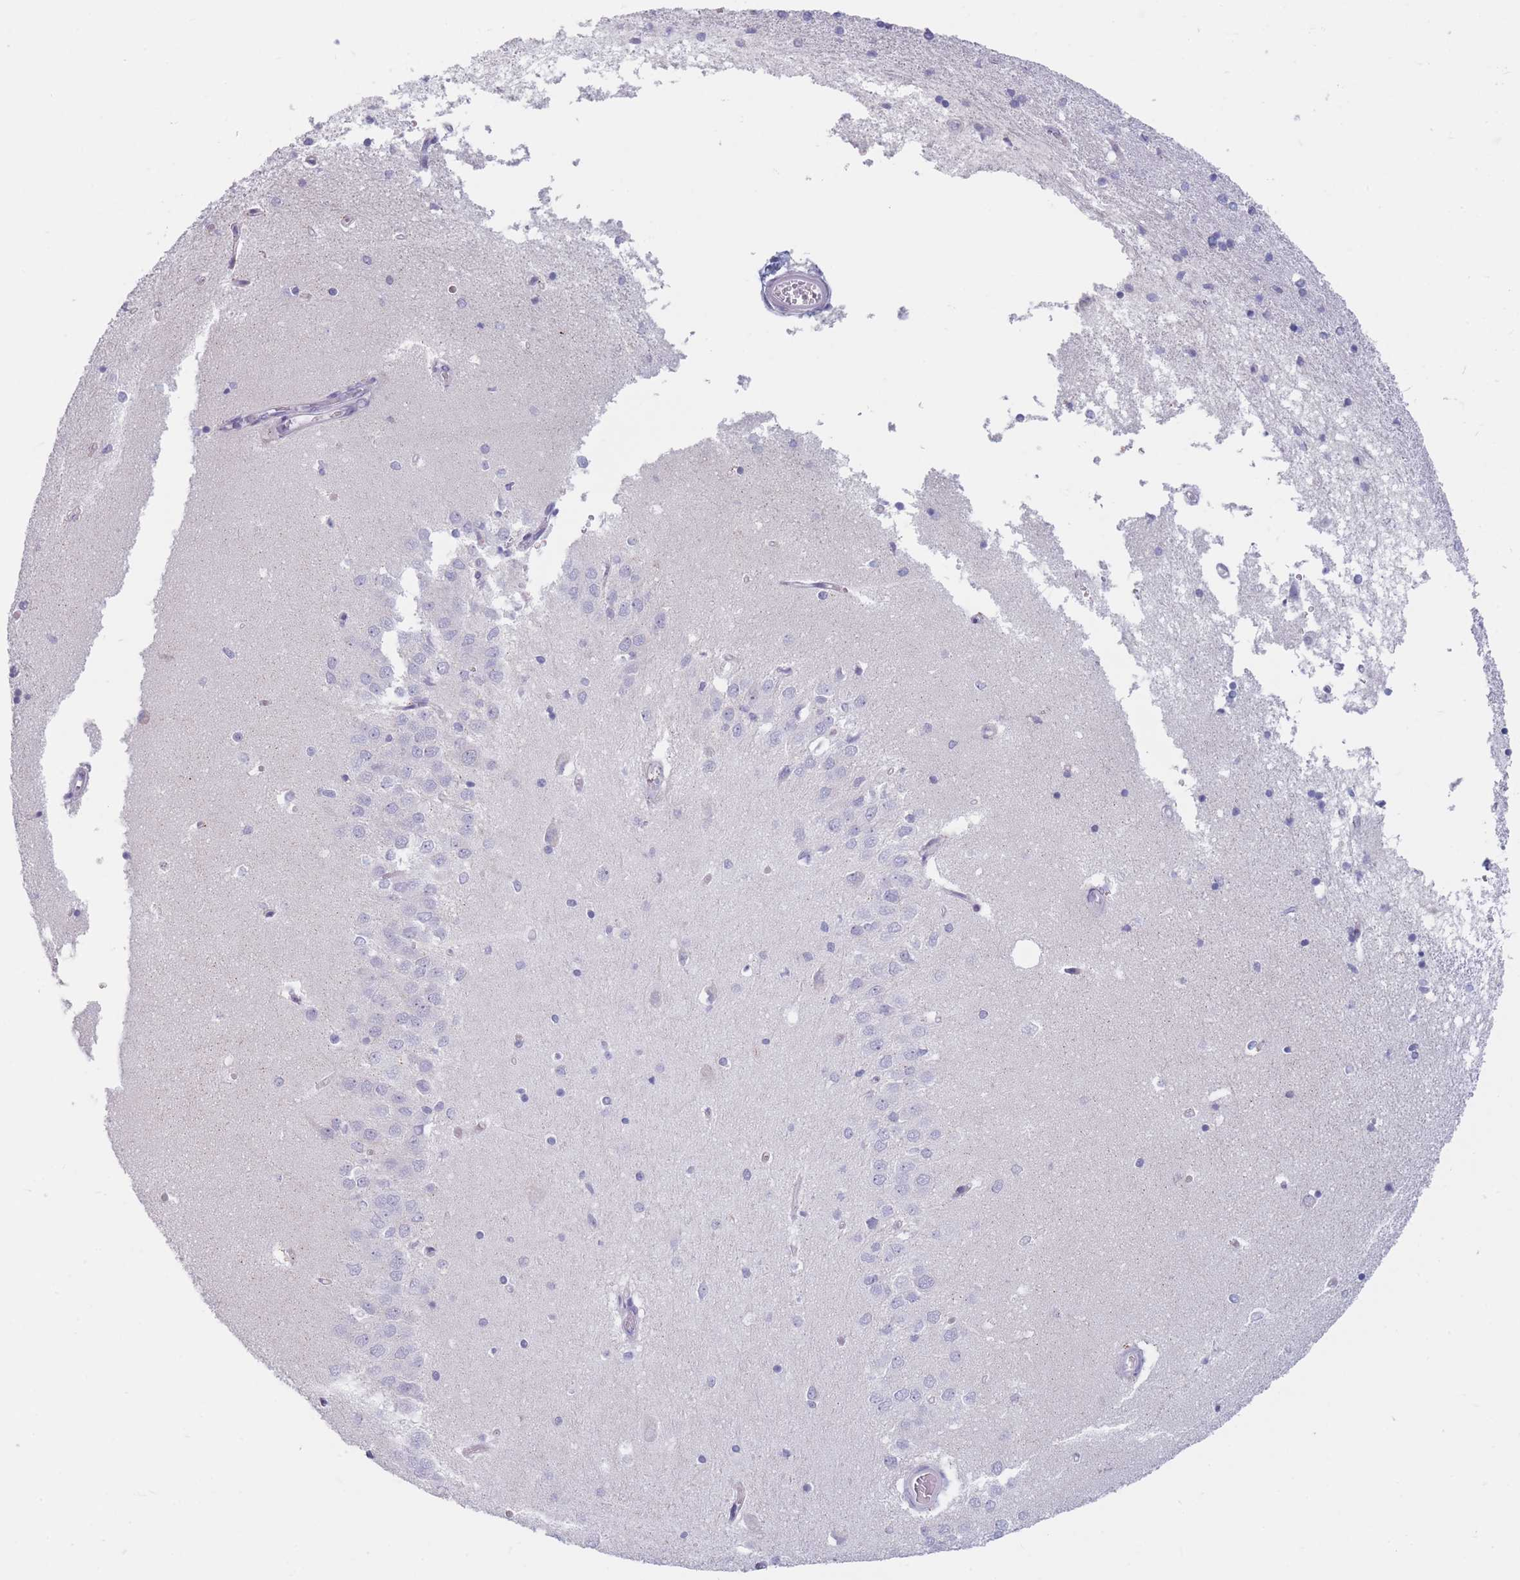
{"staining": {"intensity": "negative", "quantity": "none", "location": "none"}, "tissue": "hippocampus", "cell_type": "Glial cells", "image_type": "normal", "snomed": [{"axis": "morphology", "description": "Normal tissue, NOS"}, {"axis": "topography", "description": "Hippocampus"}], "caption": "Immunohistochemistry (IHC) of benign hippocampus reveals no staining in glial cells. (DAB immunohistochemistry (IHC) with hematoxylin counter stain).", "gene": "PLEKHG2", "patient": {"sex": "male", "age": 45}}